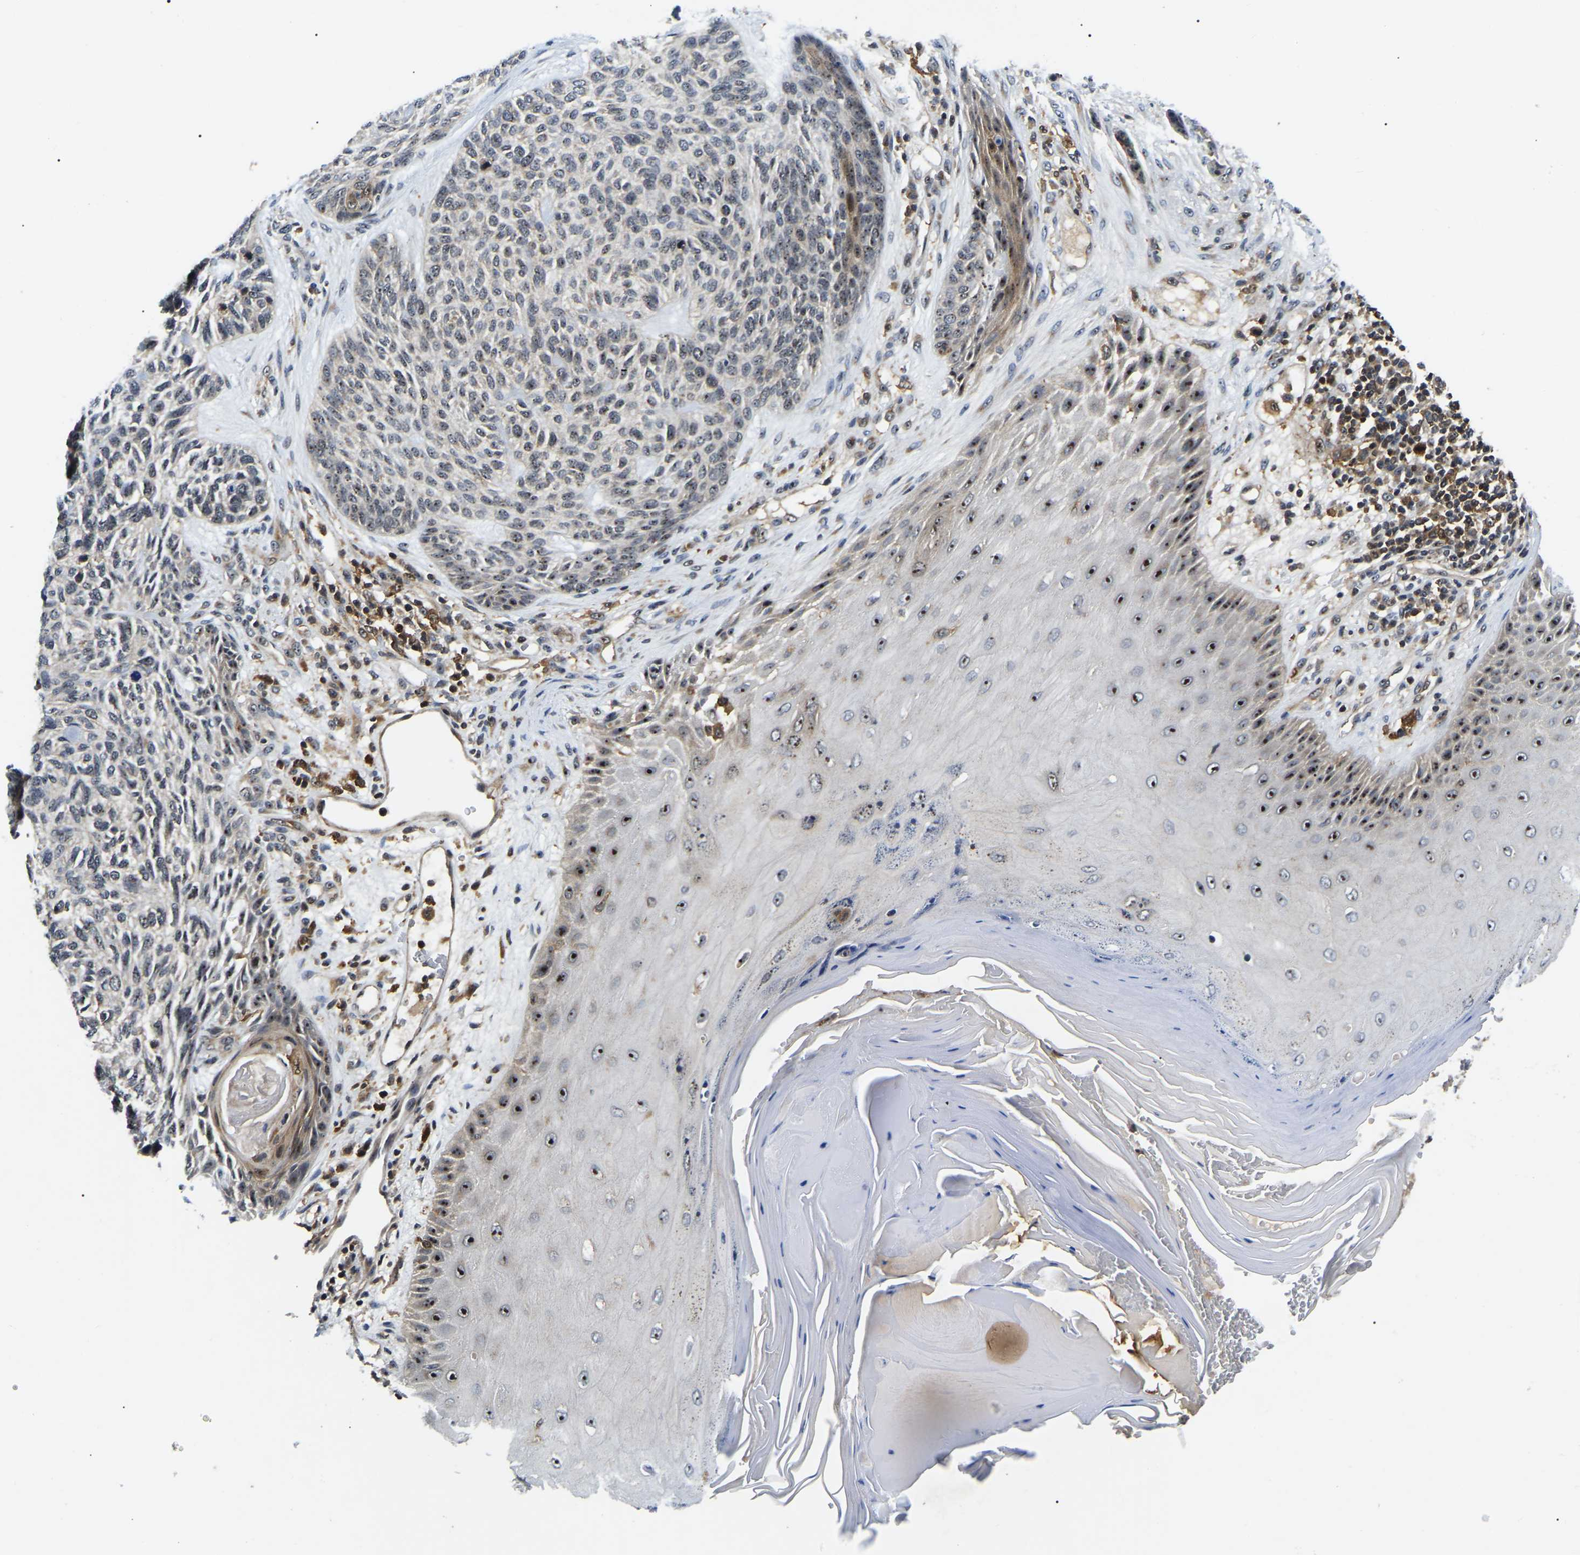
{"staining": {"intensity": "weak", "quantity": "25%-75%", "location": "nuclear"}, "tissue": "skin cancer", "cell_type": "Tumor cells", "image_type": "cancer", "snomed": [{"axis": "morphology", "description": "Basal cell carcinoma"}, {"axis": "topography", "description": "Skin"}], "caption": "About 25%-75% of tumor cells in human skin cancer (basal cell carcinoma) reveal weak nuclear protein positivity as visualized by brown immunohistochemical staining.", "gene": "RBM28", "patient": {"sex": "male", "age": 55}}